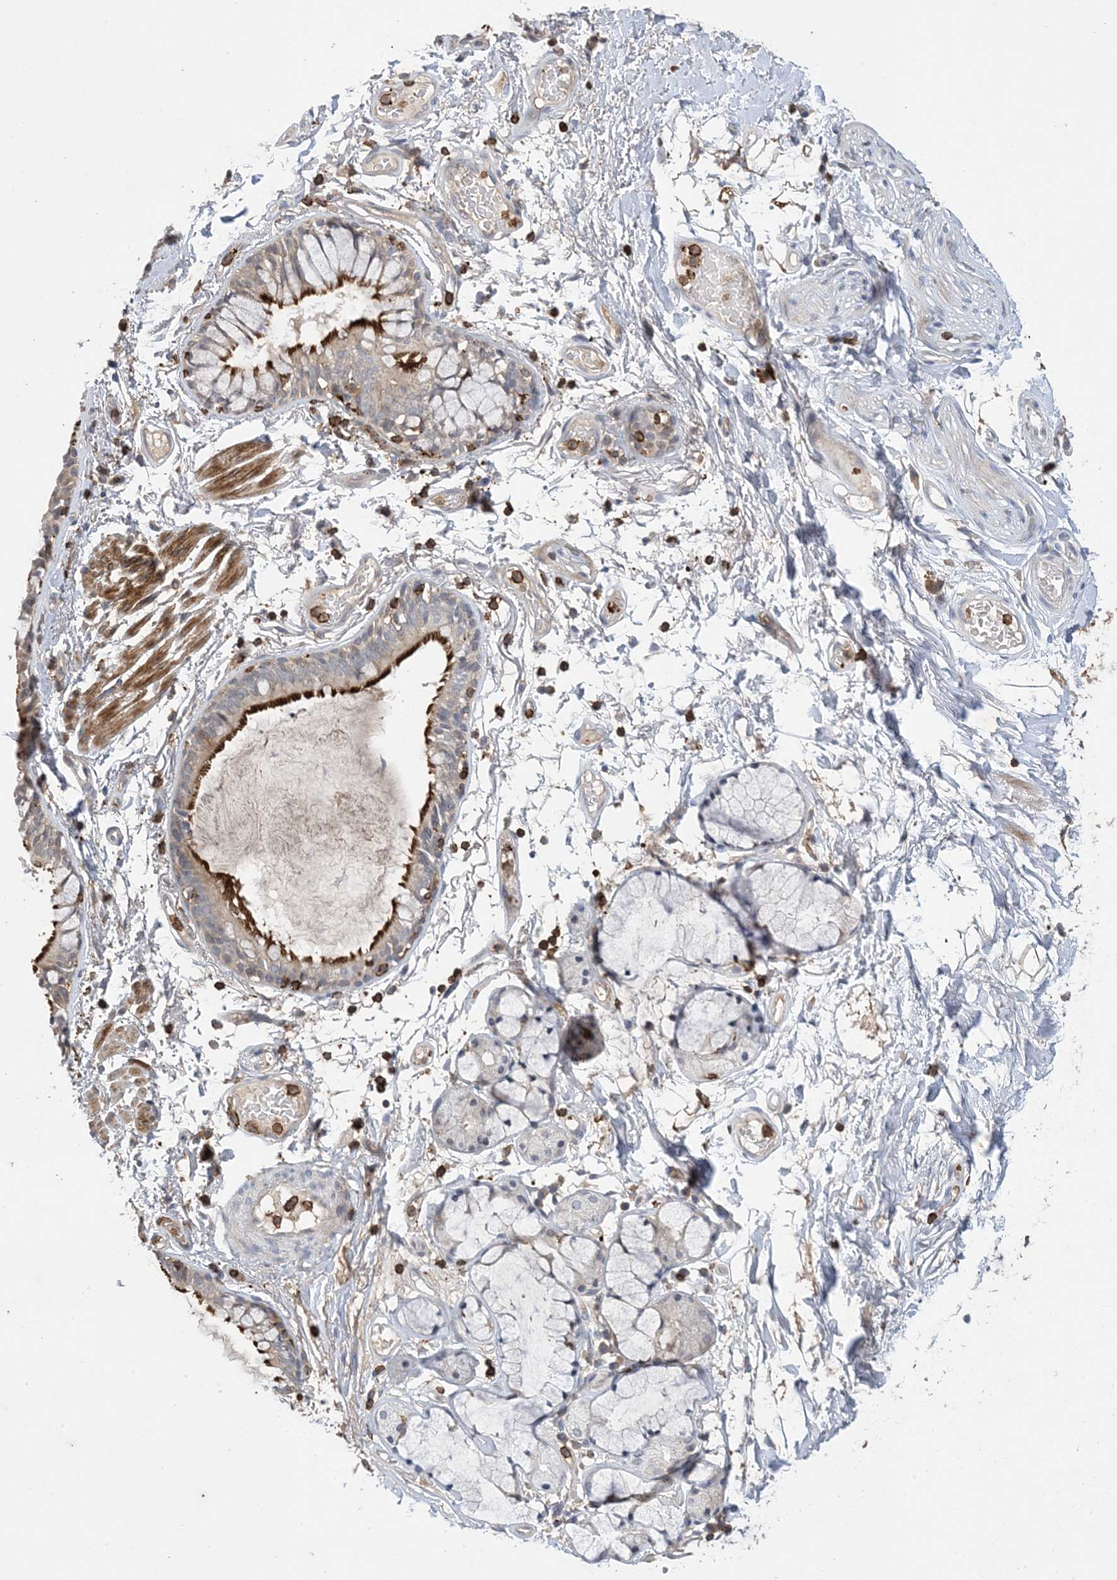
{"staining": {"intensity": "strong", "quantity": "25%-75%", "location": "cytoplasmic/membranous"}, "tissue": "bronchus", "cell_type": "Respiratory epithelial cells", "image_type": "normal", "snomed": [{"axis": "morphology", "description": "Normal tissue, NOS"}, {"axis": "topography", "description": "Cartilage tissue"}, {"axis": "topography", "description": "Bronchus"}], "caption": "Normal bronchus reveals strong cytoplasmic/membranous staining in approximately 25%-75% of respiratory epithelial cells, visualized by immunohistochemistry.", "gene": "AK9", "patient": {"sex": "female", "age": 73}}